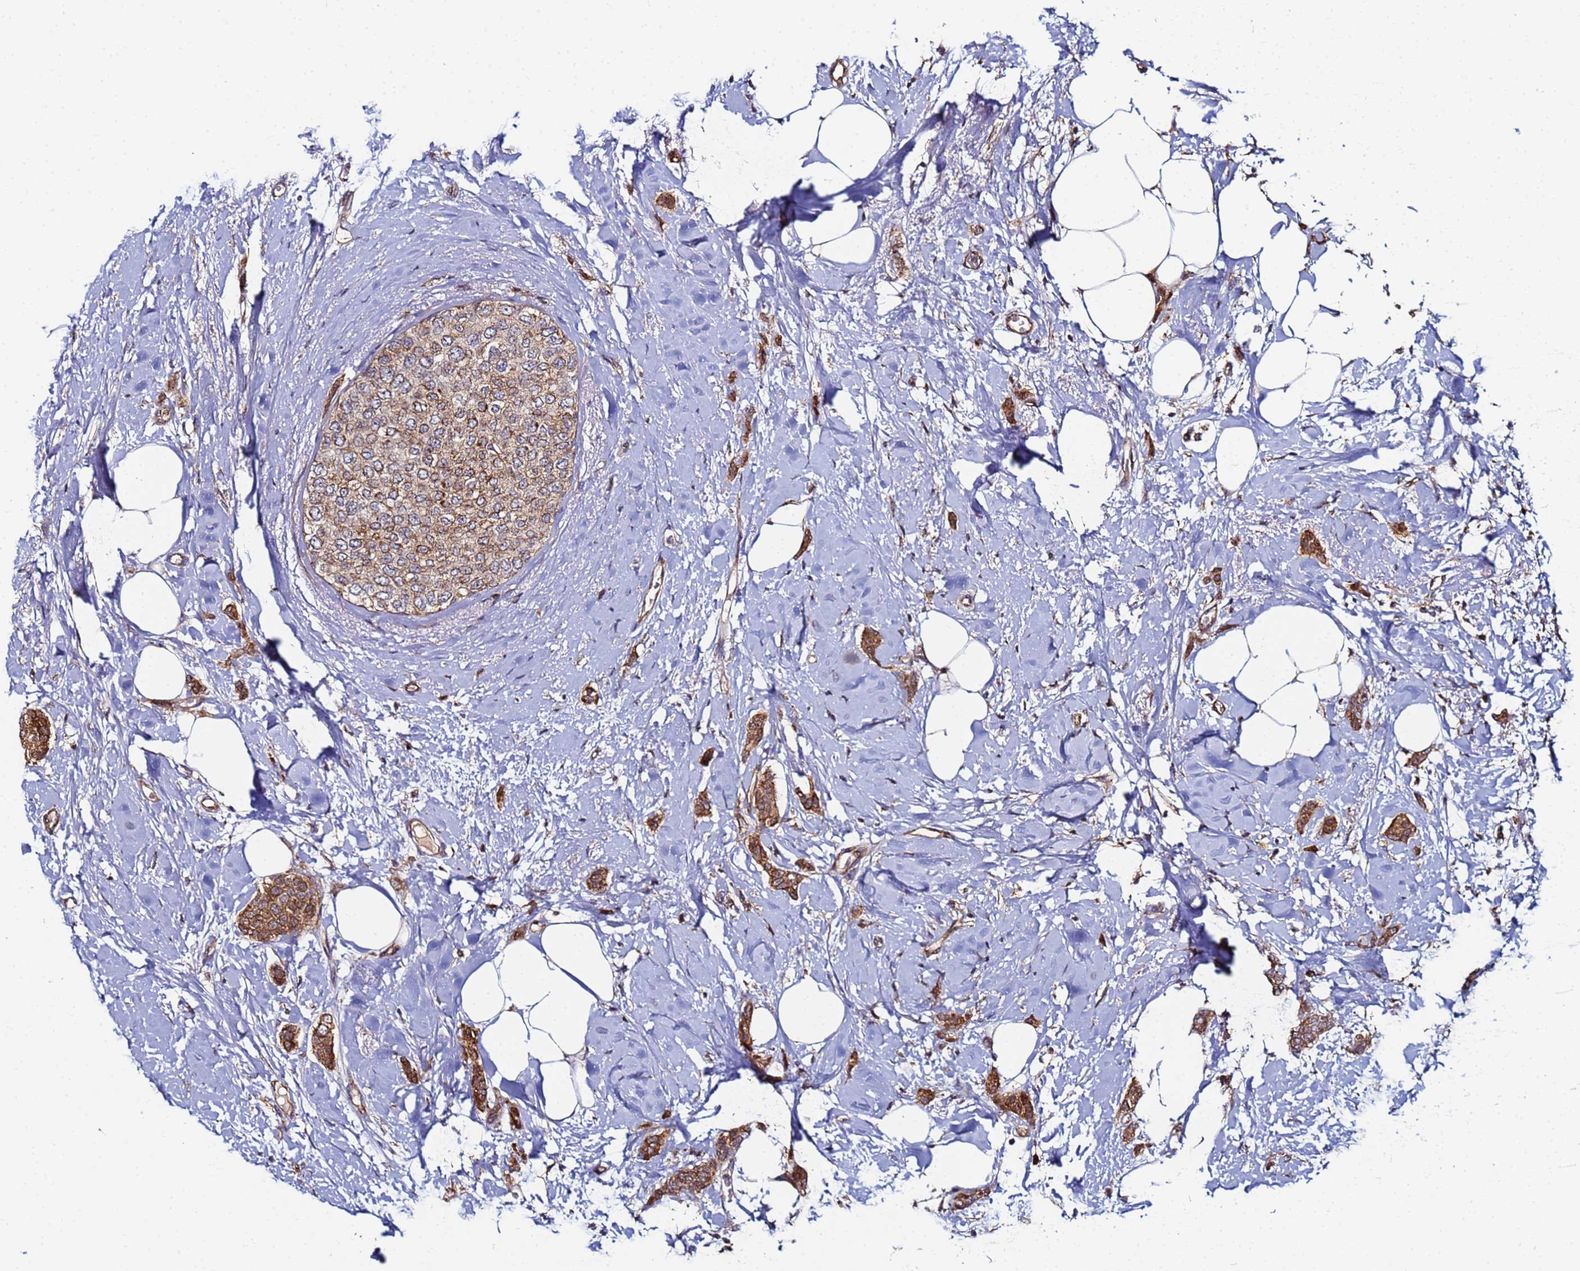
{"staining": {"intensity": "moderate", "quantity": ">75%", "location": "cytoplasmic/membranous"}, "tissue": "breast cancer", "cell_type": "Tumor cells", "image_type": "cancer", "snomed": [{"axis": "morphology", "description": "Duct carcinoma"}, {"axis": "topography", "description": "Breast"}], "caption": "Breast cancer (infiltrating ductal carcinoma) stained with DAB IHC exhibits medium levels of moderate cytoplasmic/membranous staining in about >75% of tumor cells. (Brightfield microscopy of DAB IHC at high magnification).", "gene": "CCDC127", "patient": {"sex": "female", "age": 72}}